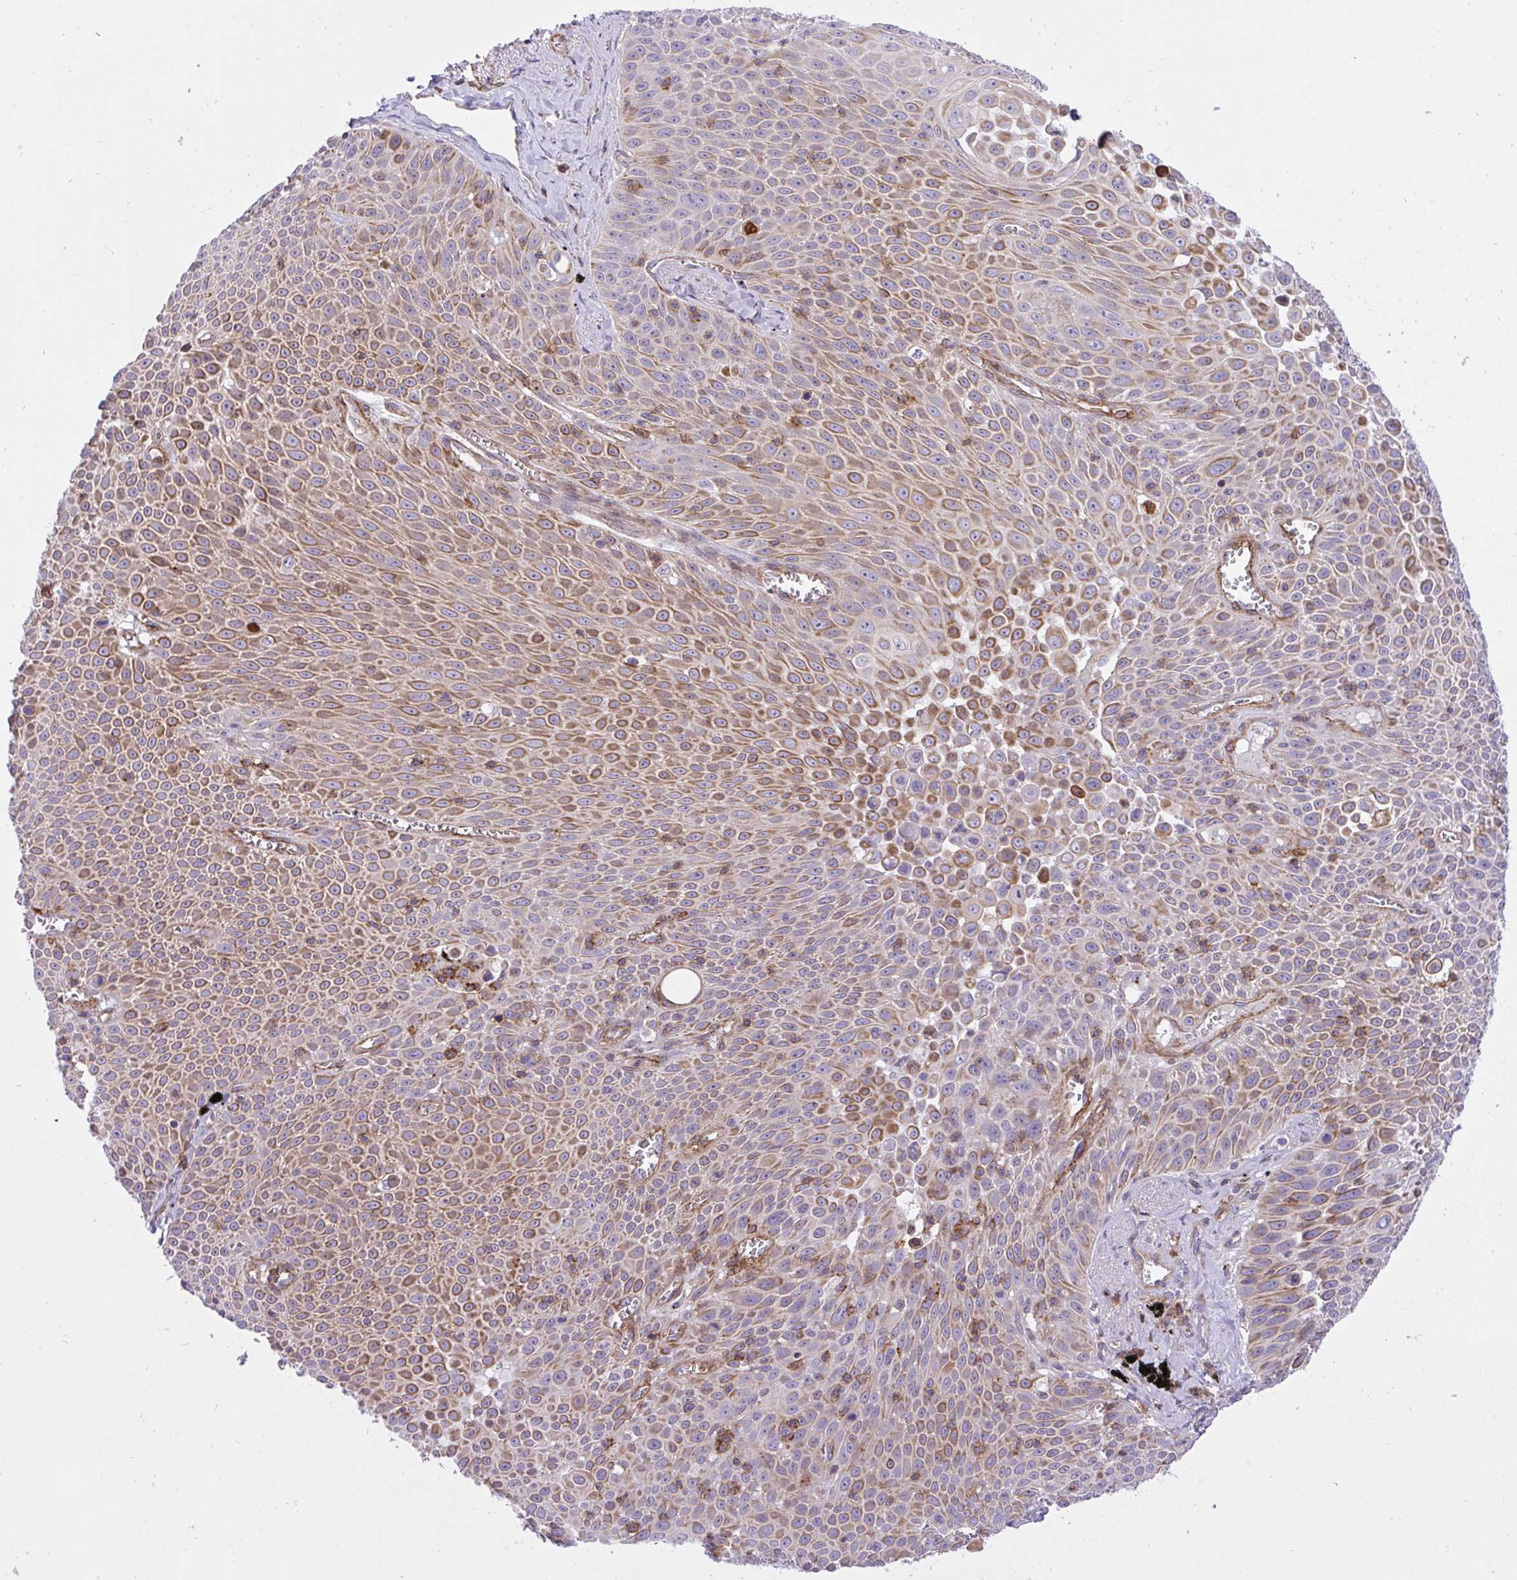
{"staining": {"intensity": "moderate", "quantity": "25%-75%", "location": "cytoplasmic/membranous"}, "tissue": "lung cancer", "cell_type": "Tumor cells", "image_type": "cancer", "snomed": [{"axis": "morphology", "description": "Squamous cell carcinoma, NOS"}, {"axis": "morphology", "description": "Squamous cell carcinoma, metastatic, NOS"}, {"axis": "topography", "description": "Lymph node"}, {"axis": "topography", "description": "Lung"}], "caption": "Tumor cells exhibit moderate cytoplasmic/membranous staining in about 25%-75% of cells in lung metastatic squamous cell carcinoma.", "gene": "ERI1", "patient": {"sex": "female", "age": 62}}